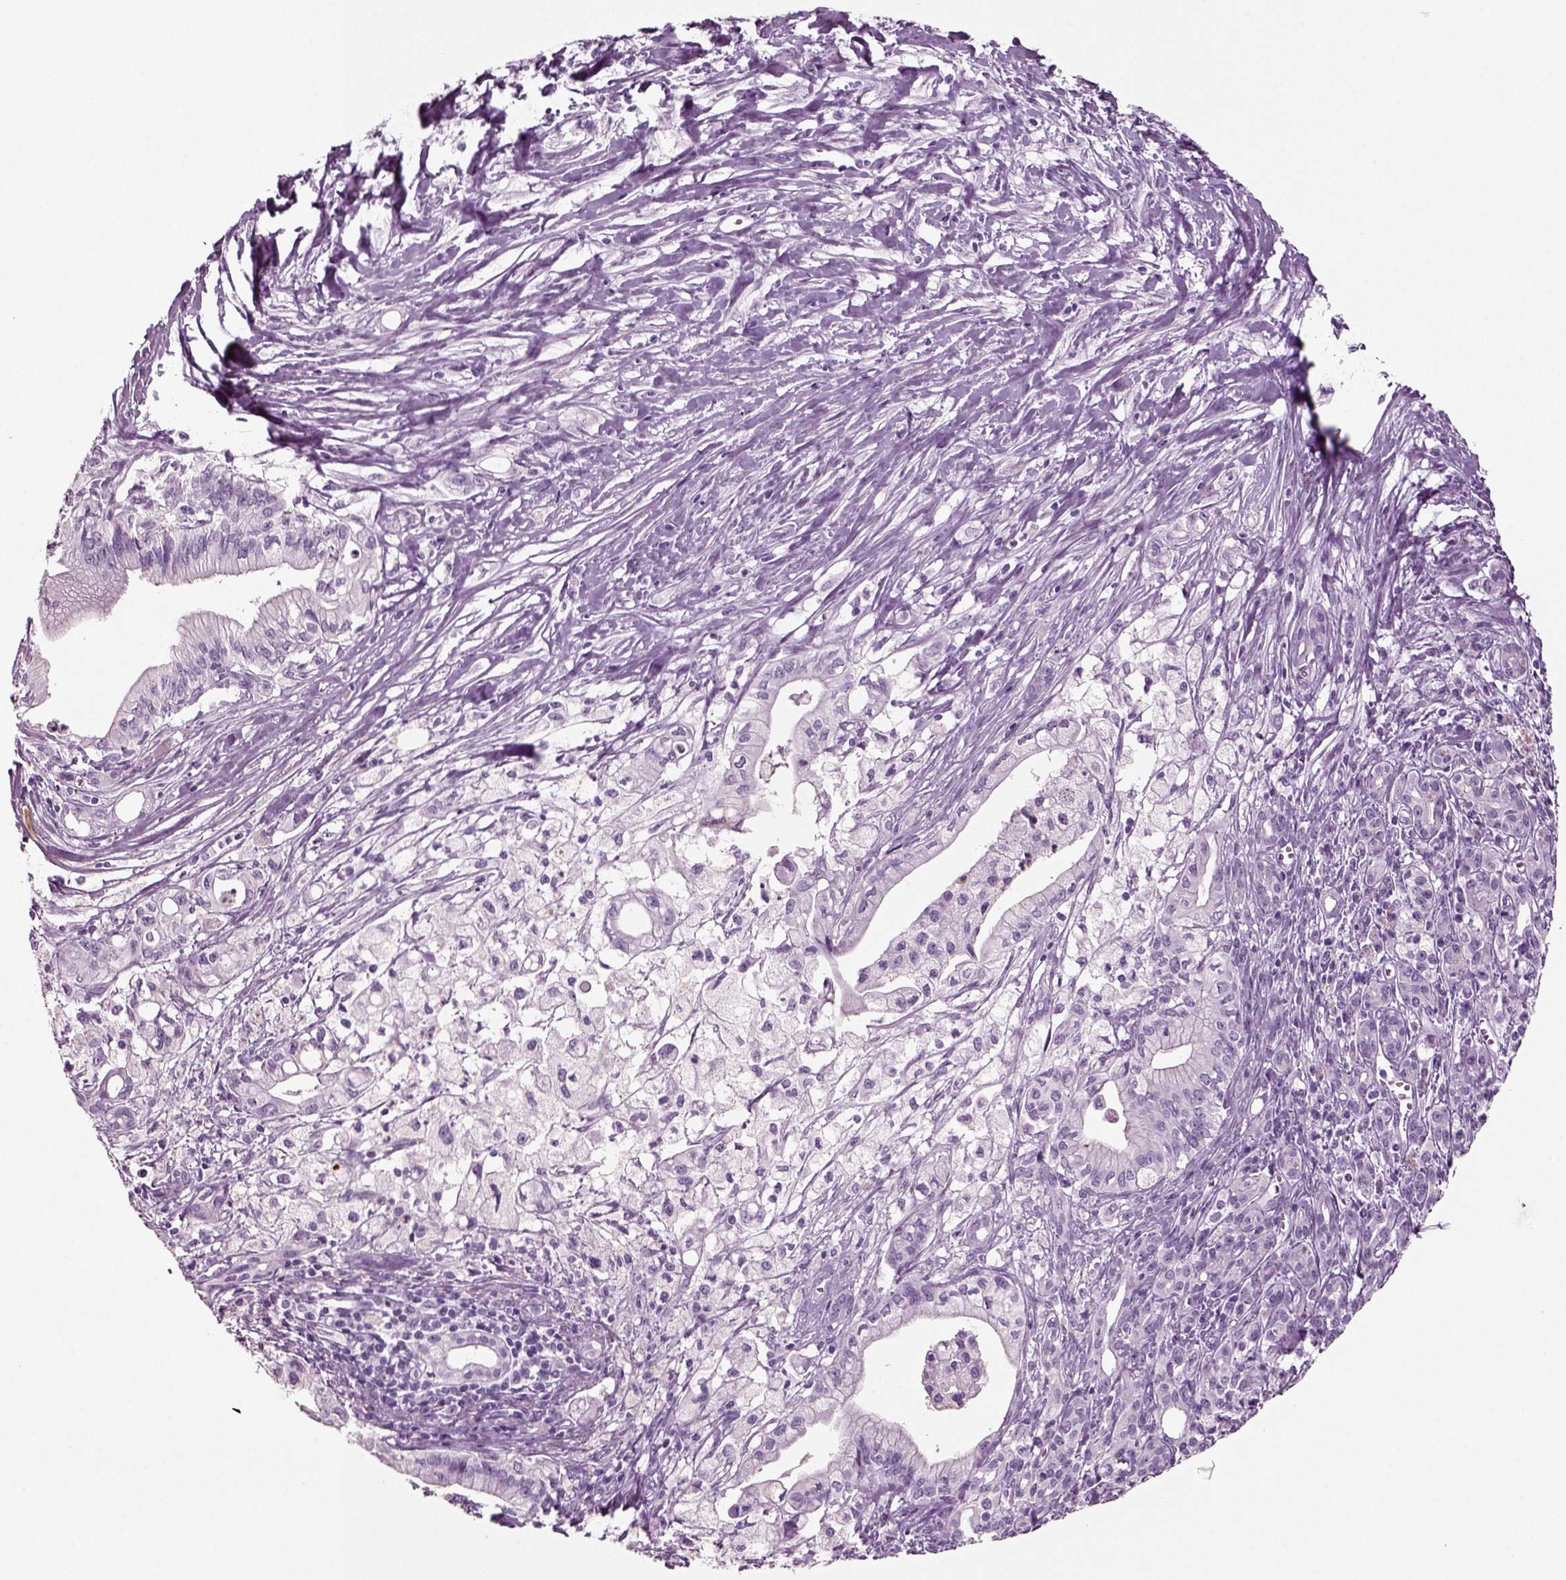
{"staining": {"intensity": "negative", "quantity": "none", "location": "none"}, "tissue": "pancreatic cancer", "cell_type": "Tumor cells", "image_type": "cancer", "snomed": [{"axis": "morphology", "description": "Adenocarcinoma, NOS"}, {"axis": "topography", "description": "Pancreas"}], "caption": "Histopathology image shows no significant protein staining in tumor cells of pancreatic cancer. (DAB immunohistochemistry (IHC), high magnification).", "gene": "CRABP1", "patient": {"sex": "male", "age": 71}}